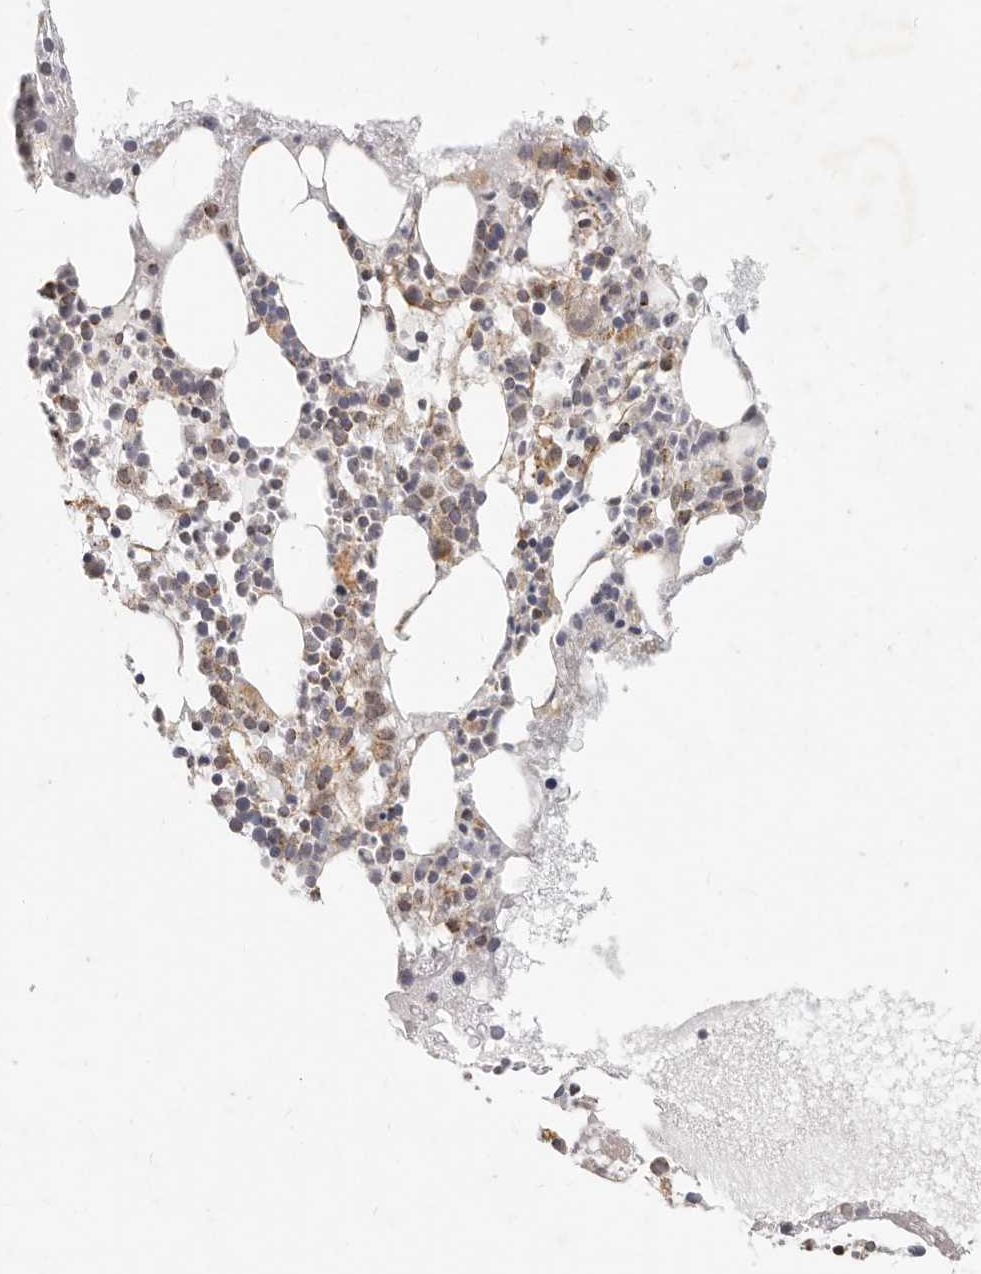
{"staining": {"intensity": "moderate", "quantity": "<25%", "location": "cytoplasmic/membranous"}, "tissue": "bone marrow", "cell_type": "Hematopoietic cells", "image_type": "normal", "snomed": [{"axis": "morphology", "description": "Normal tissue, NOS"}, {"axis": "topography", "description": "Bone marrow"}], "caption": "Immunohistochemistry (DAB) staining of unremarkable human bone marrow exhibits moderate cytoplasmic/membranous protein positivity in approximately <25% of hematopoietic cells. (Stains: DAB (3,3'-diaminobenzidine) in brown, nuclei in blue, Microscopy: brightfield microscopy at high magnification).", "gene": "USP49", "patient": {"sex": "female", "age": 52}}